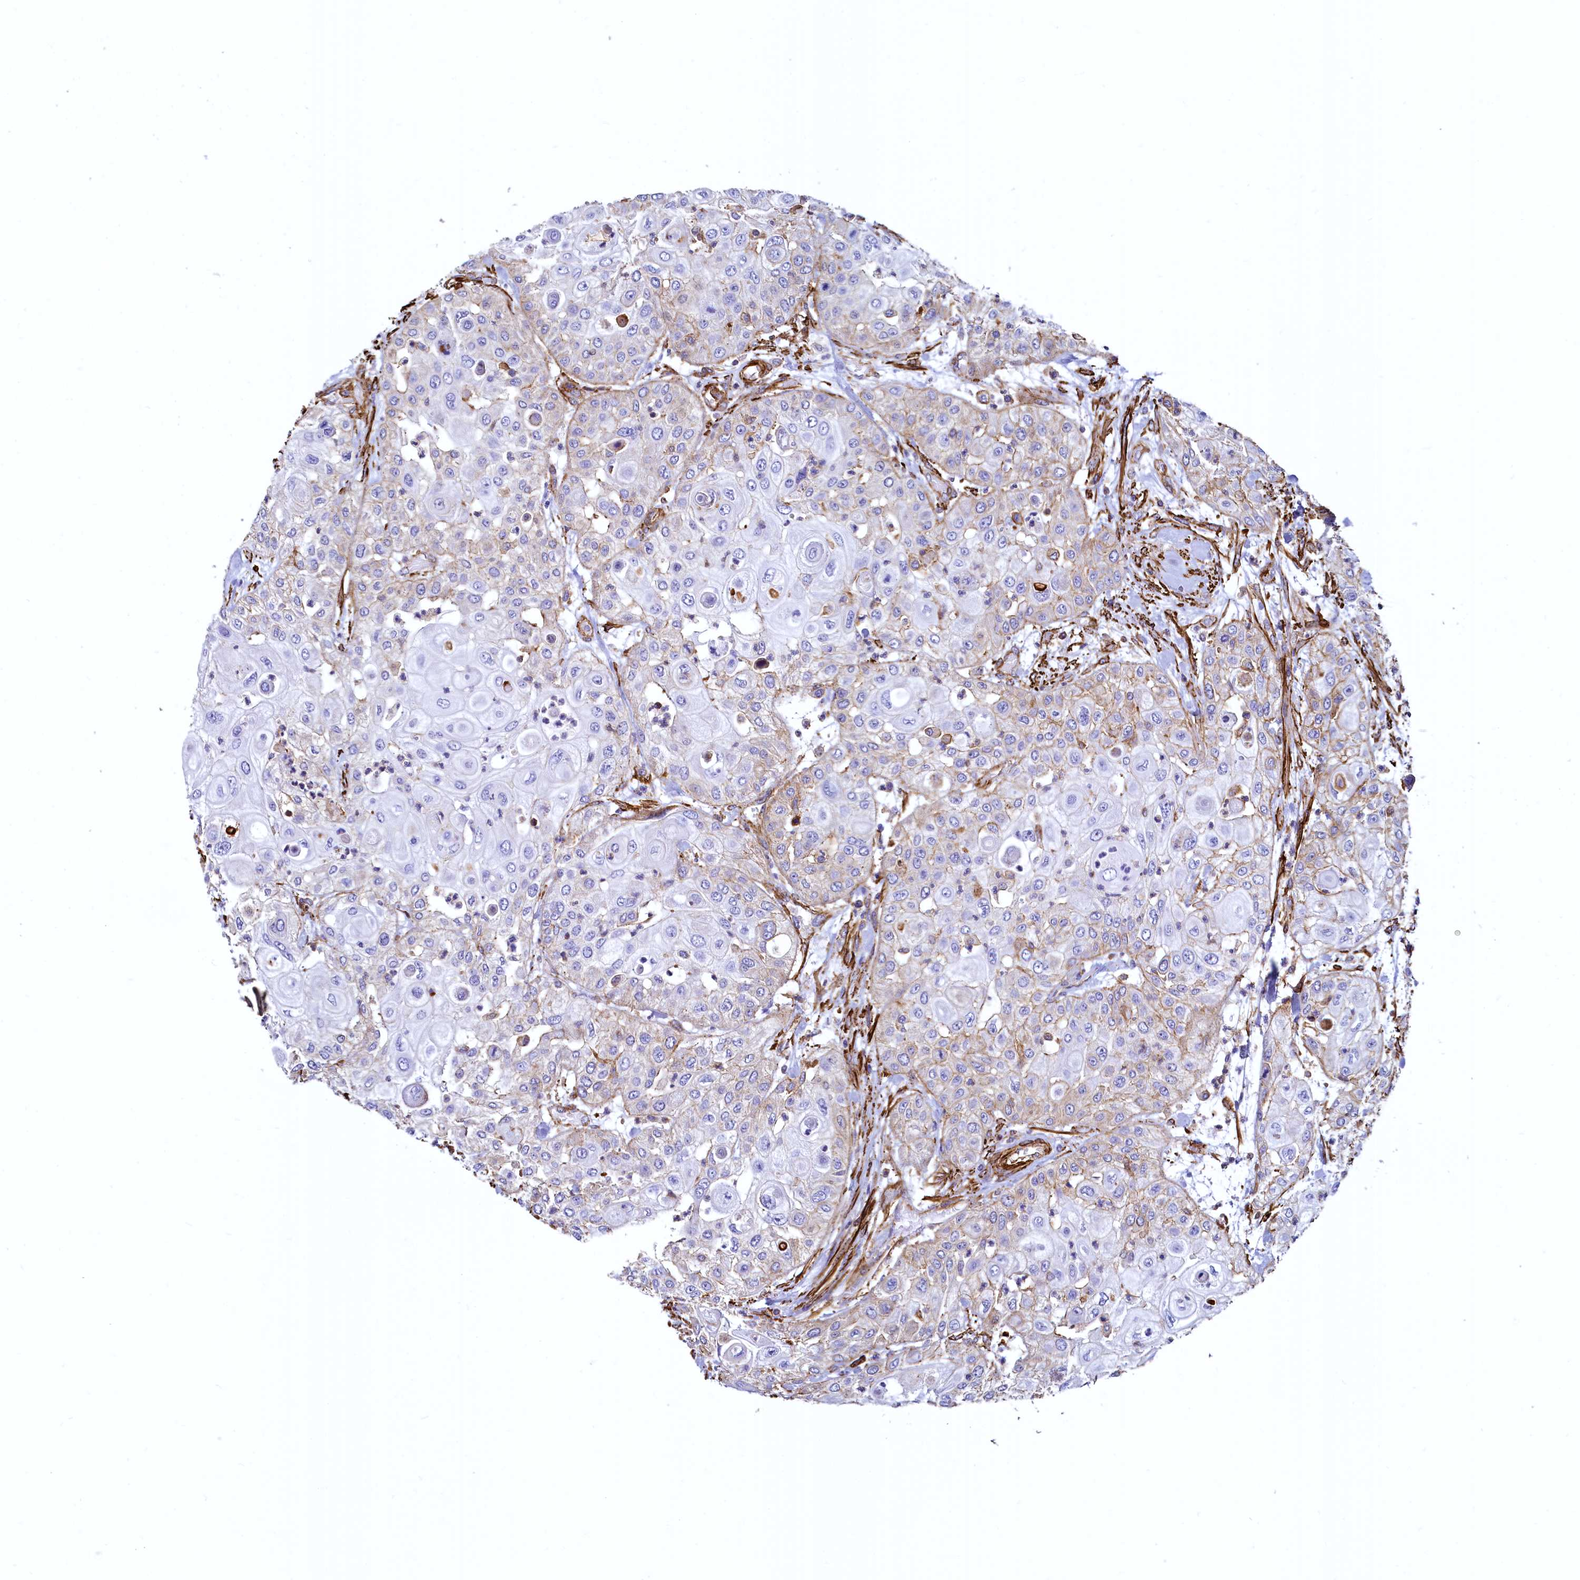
{"staining": {"intensity": "weak", "quantity": "<25%", "location": "cytoplasmic/membranous"}, "tissue": "urothelial cancer", "cell_type": "Tumor cells", "image_type": "cancer", "snomed": [{"axis": "morphology", "description": "Urothelial carcinoma, High grade"}, {"axis": "topography", "description": "Urinary bladder"}], "caption": "Immunohistochemical staining of urothelial cancer displays no significant staining in tumor cells.", "gene": "THBS1", "patient": {"sex": "female", "age": 79}}